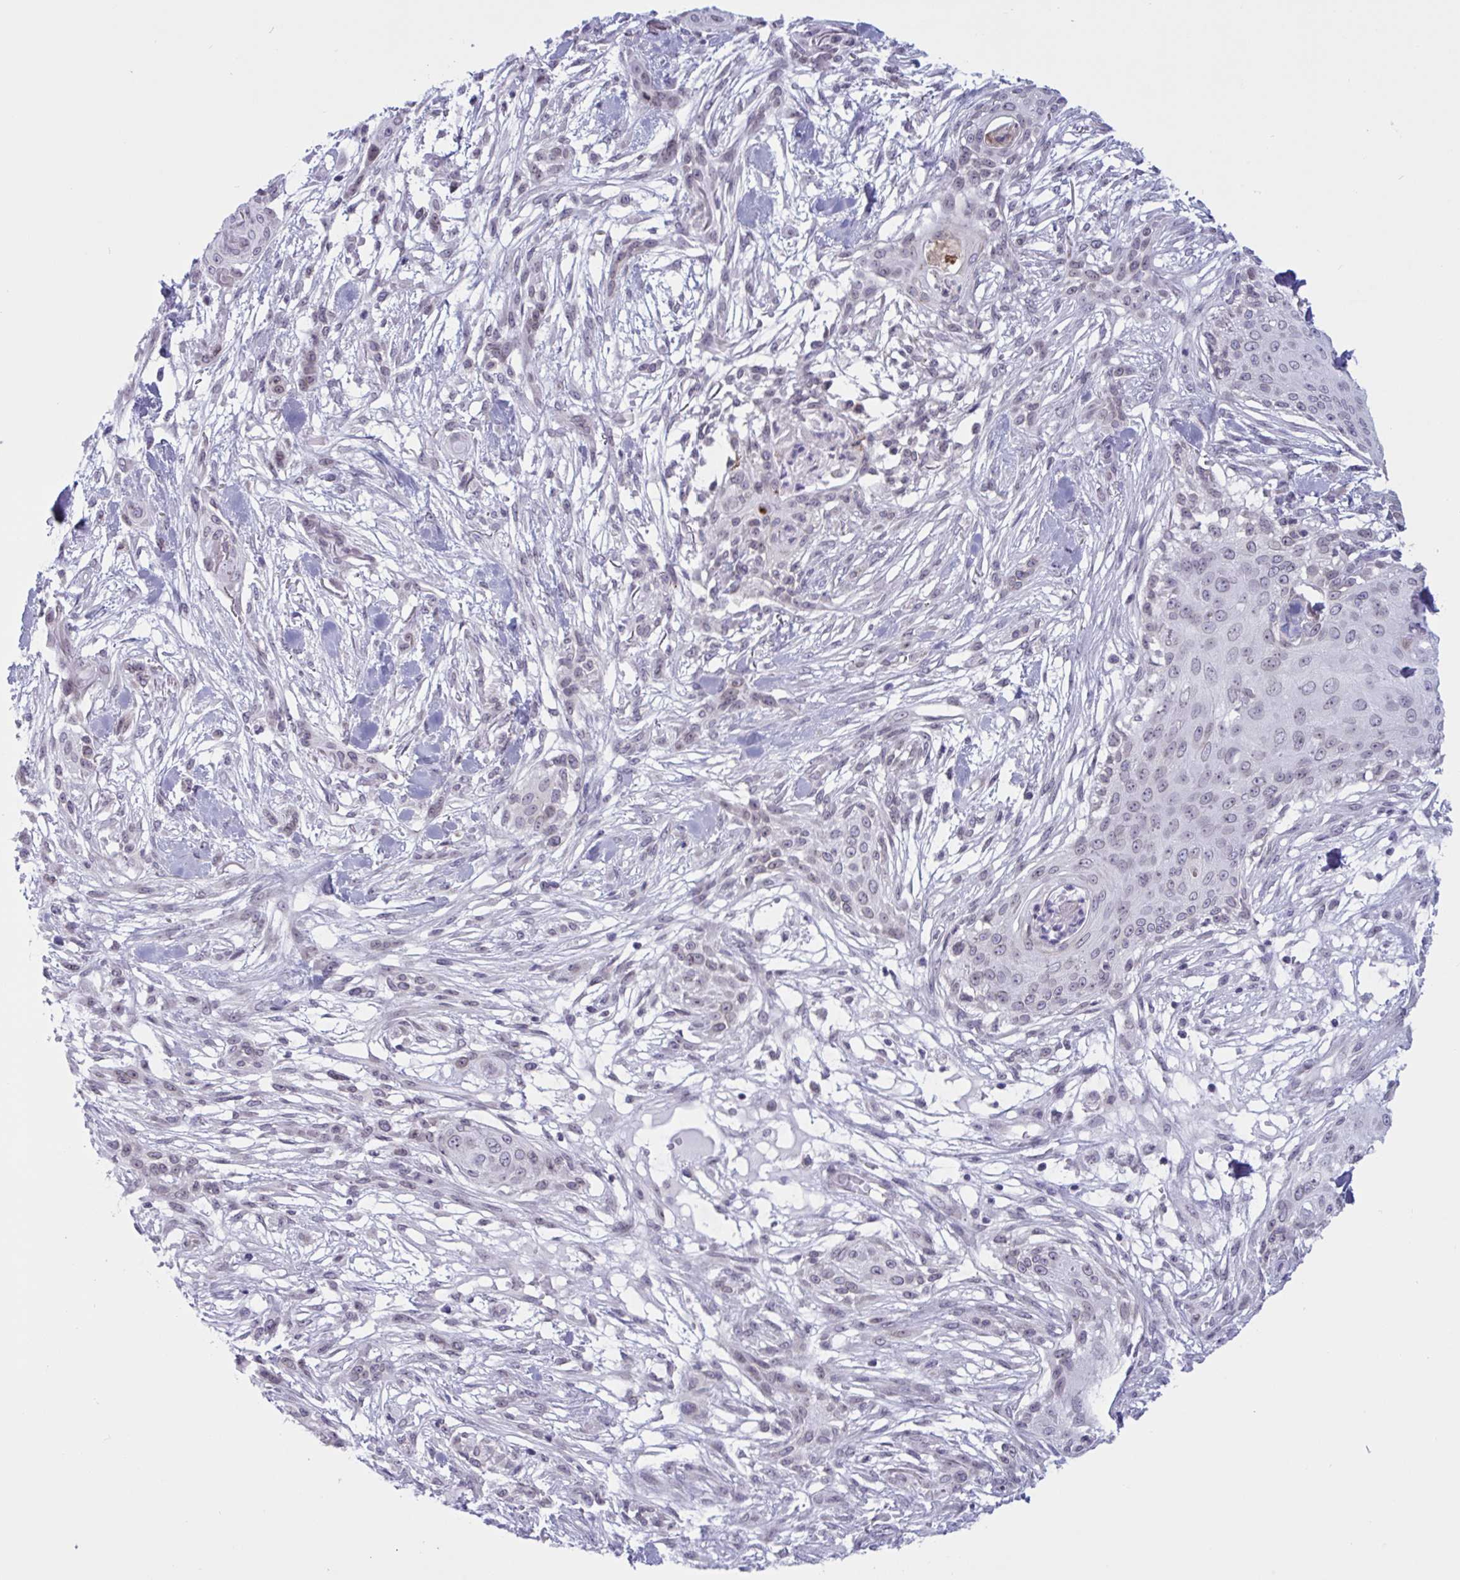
{"staining": {"intensity": "weak", "quantity": "<25%", "location": "nuclear"}, "tissue": "skin cancer", "cell_type": "Tumor cells", "image_type": "cancer", "snomed": [{"axis": "morphology", "description": "Squamous cell carcinoma, NOS"}, {"axis": "topography", "description": "Skin"}], "caption": "This is a image of IHC staining of skin cancer, which shows no expression in tumor cells.", "gene": "DOCK11", "patient": {"sex": "female", "age": 59}}